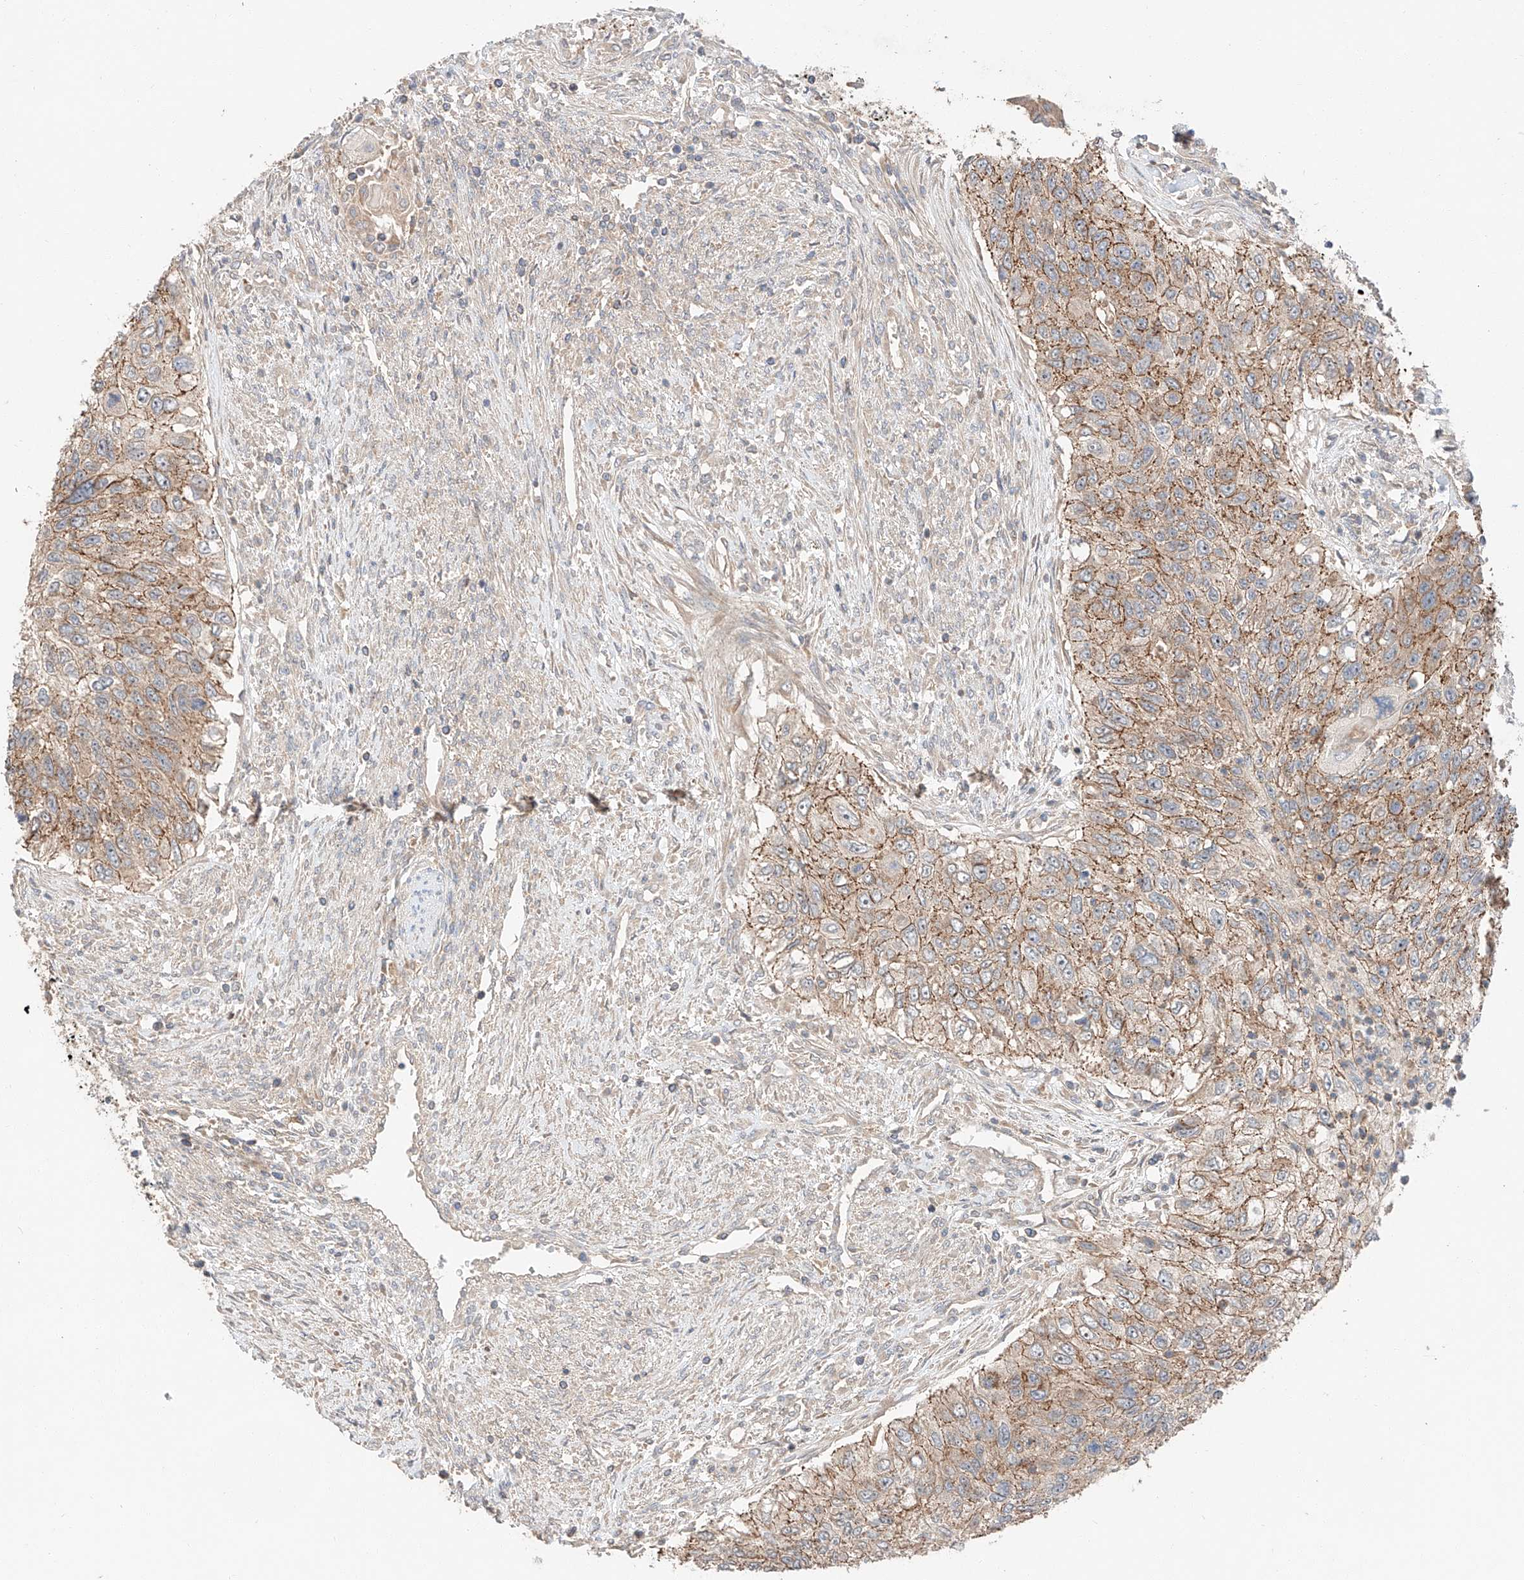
{"staining": {"intensity": "moderate", "quantity": ">75%", "location": "cytoplasmic/membranous"}, "tissue": "urothelial cancer", "cell_type": "Tumor cells", "image_type": "cancer", "snomed": [{"axis": "morphology", "description": "Urothelial carcinoma, High grade"}, {"axis": "topography", "description": "Urinary bladder"}], "caption": "Approximately >75% of tumor cells in urothelial carcinoma (high-grade) display moderate cytoplasmic/membranous protein positivity as visualized by brown immunohistochemical staining.", "gene": "XPNPEP1", "patient": {"sex": "female", "age": 60}}